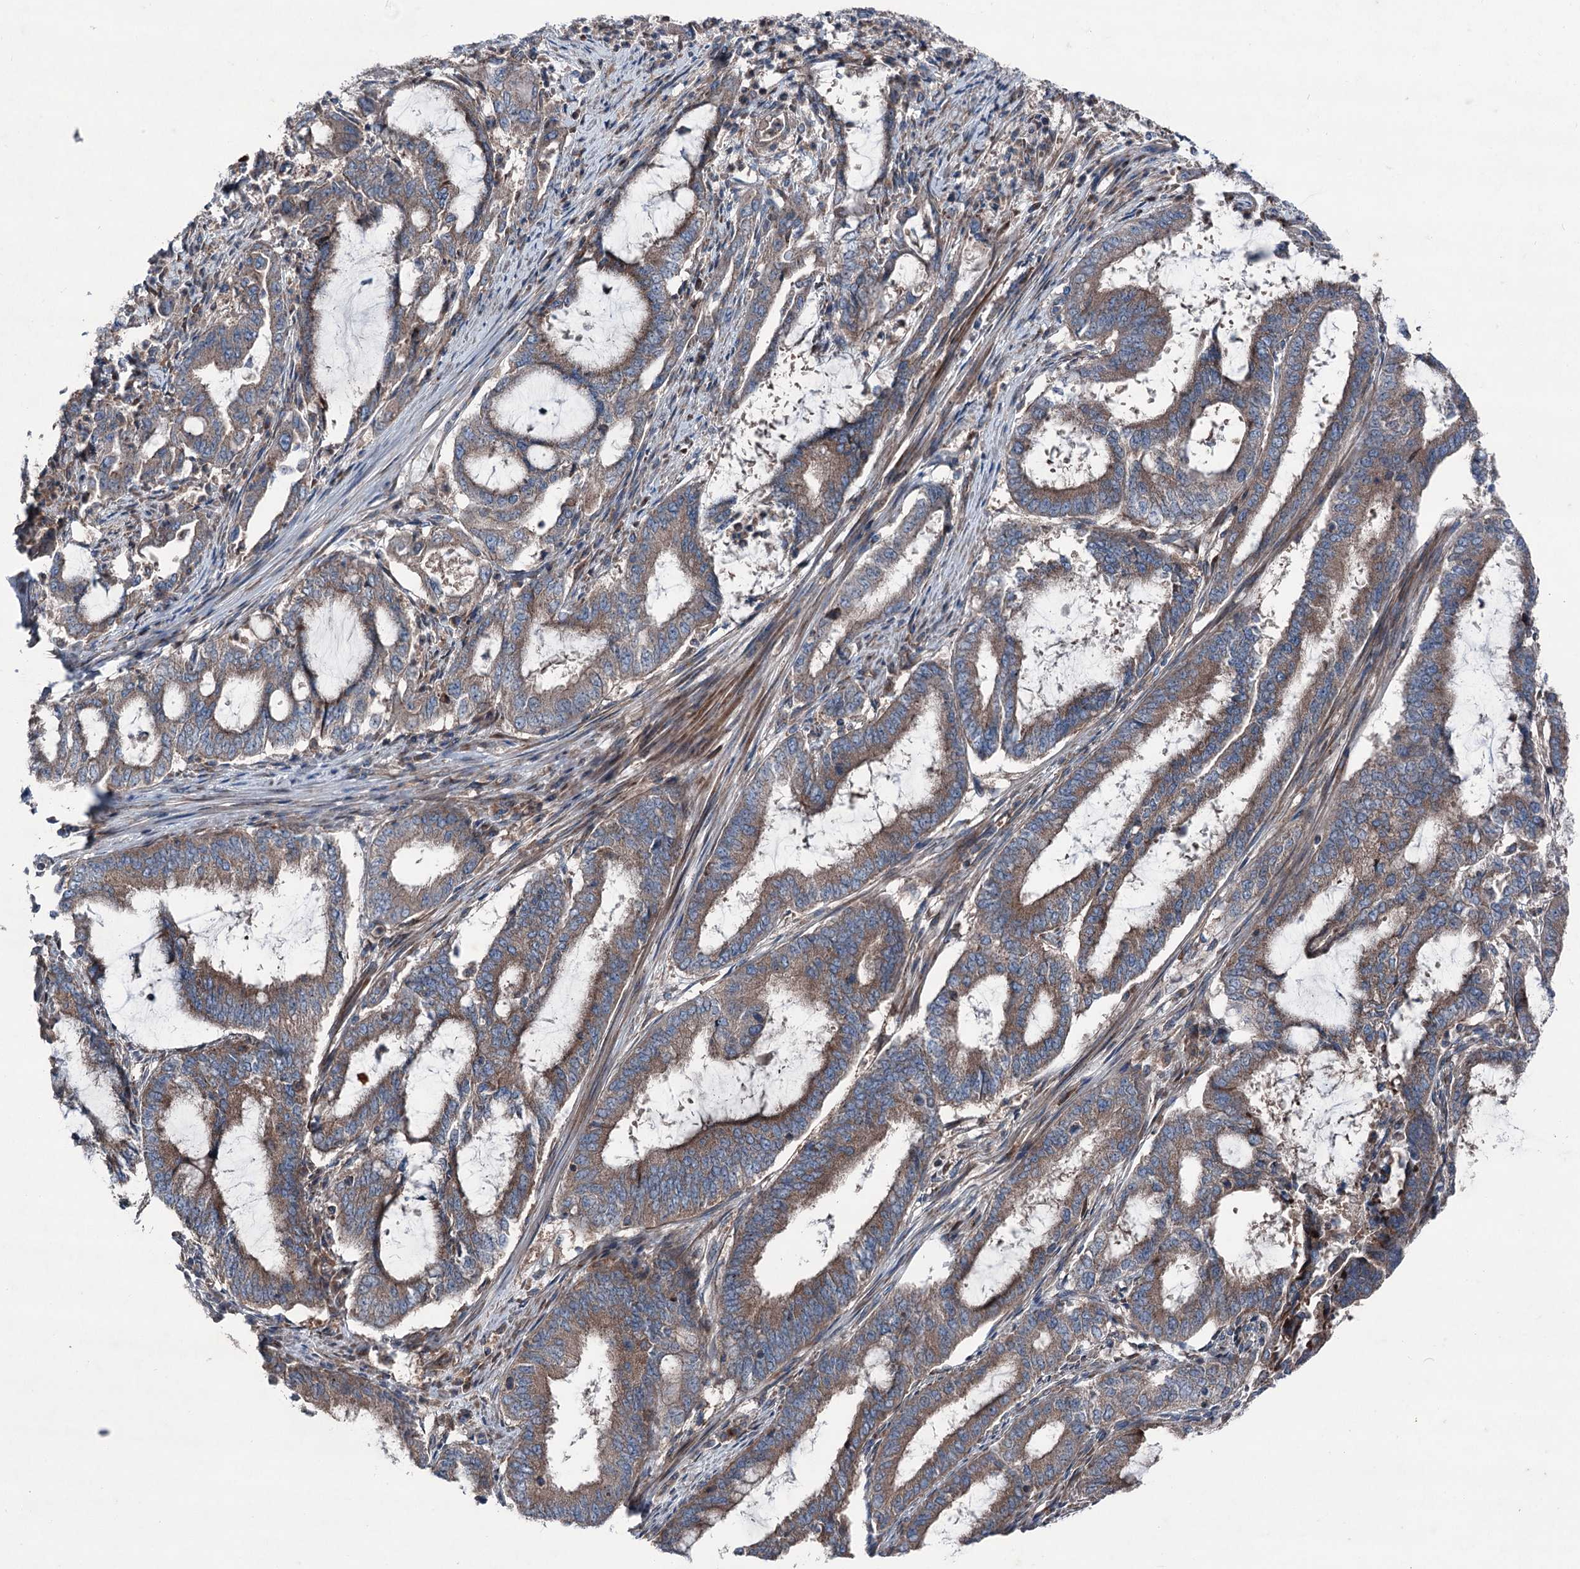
{"staining": {"intensity": "moderate", "quantity": ">75%", "location": "cytoplasmic/membranous"}, "tissue": "endometrial cancer", "cell_type": "Tumor cells", "image_type": "cancer", "snomed": [{"axis": "morphology", "description": "Adenocarcinoma, NOS"}, {"axis": "topography", "description": "Endometrium"}], "caption": "Moderate cytoplasmic/membranous expression for a protein is identified in about >75% of tumor cells of endometrial adenocarcinoma using immunohistochemistry.", "gene": "RUFY1", "patient": {"sex": "female", "age": 51}}